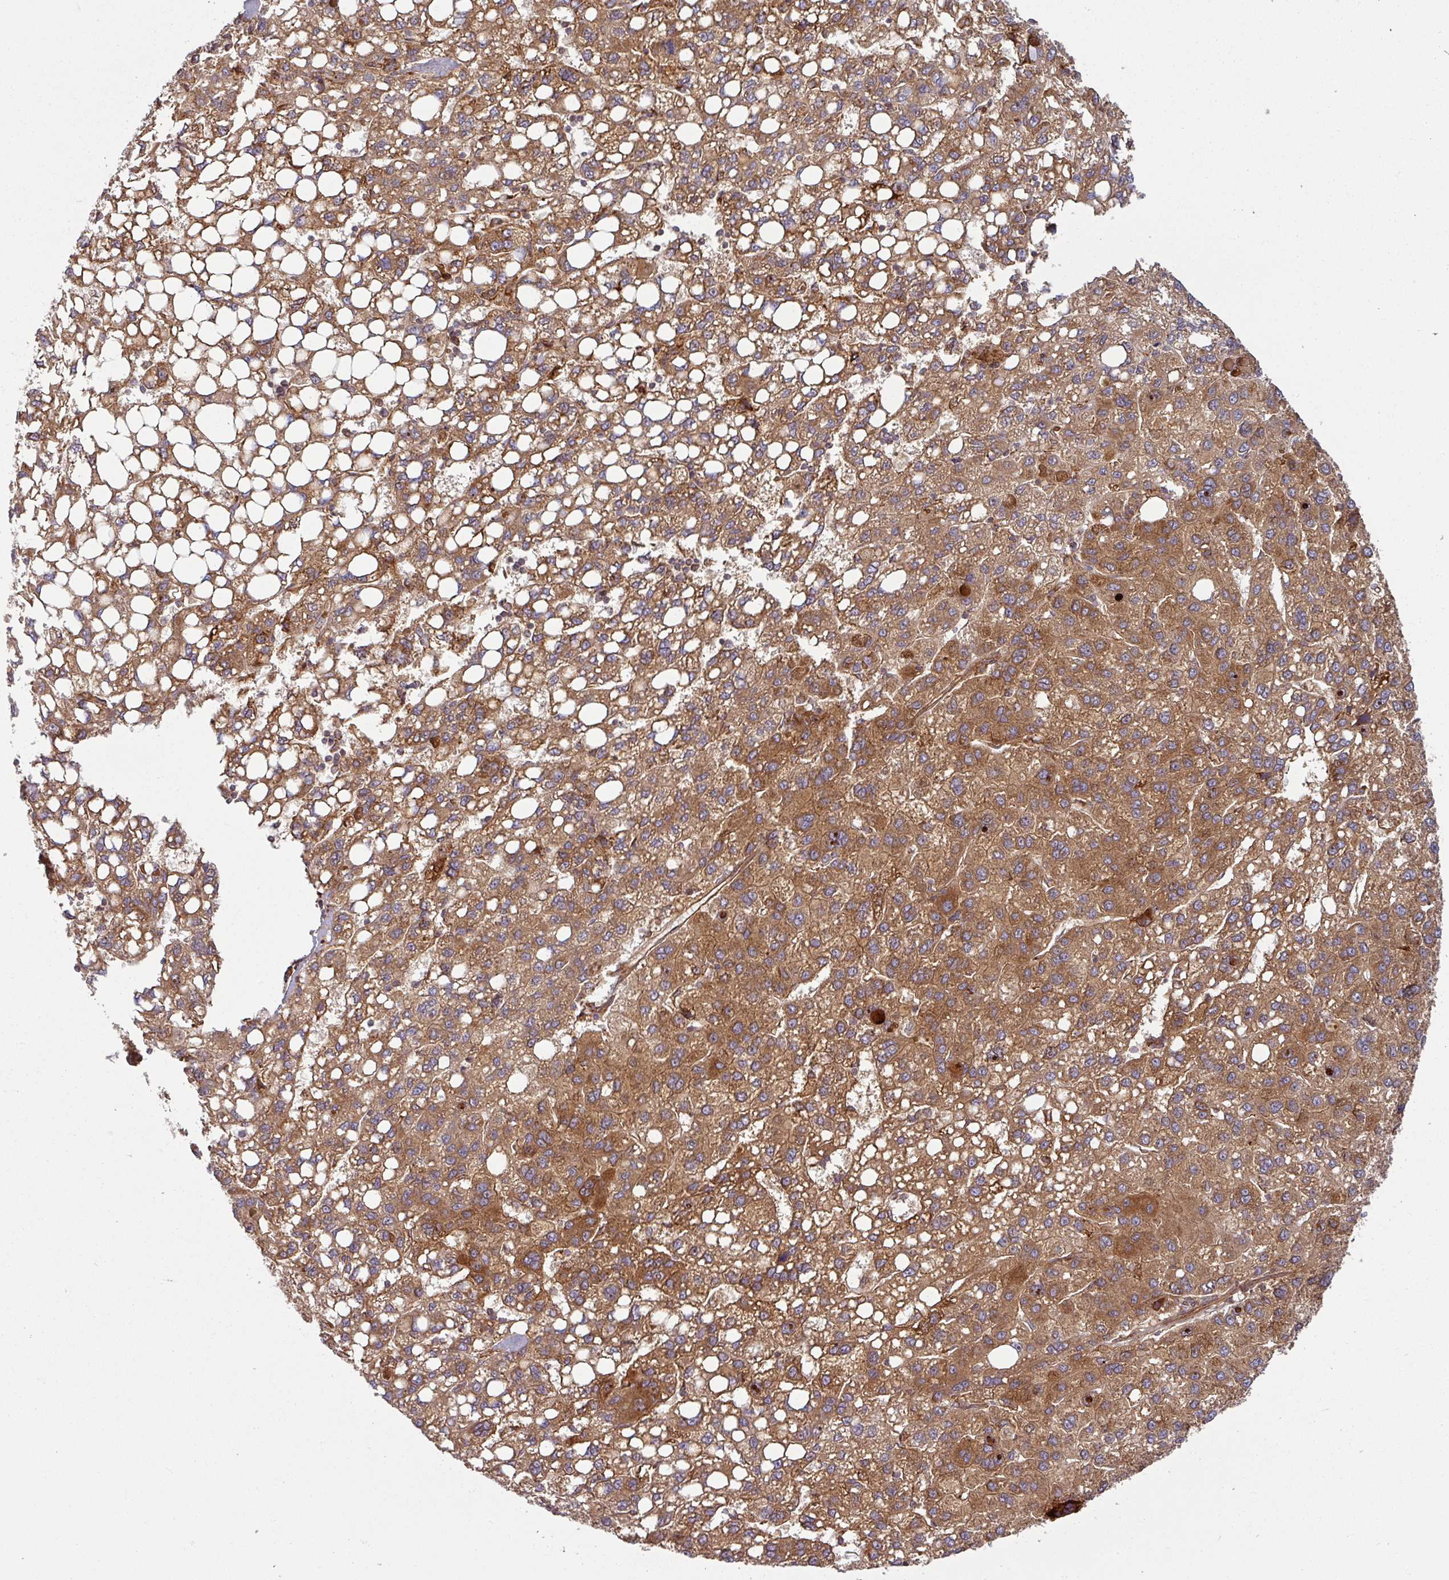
{"staining": {"intensity": "moderate", "quantity": ">75%", "location": "cytoplasmic/membranous"}, "tissue": "liver cancer", "cell_type": "Tumor cells", "image_type": "cancer", "snomed": [{"axis": "morphology", "description": "Carcinoma, Hepatocellular, NOS"}, {"axis": "topography", "description": "Liver"}], "caption": "Liver cancer (hepatocellular carcinoma) tissue reveals moderate cytoplasmic/membranous positivity in about >75% of tumor cells", "gene": "RAB5A", "patient": {"sex": "female", "age": 82}}